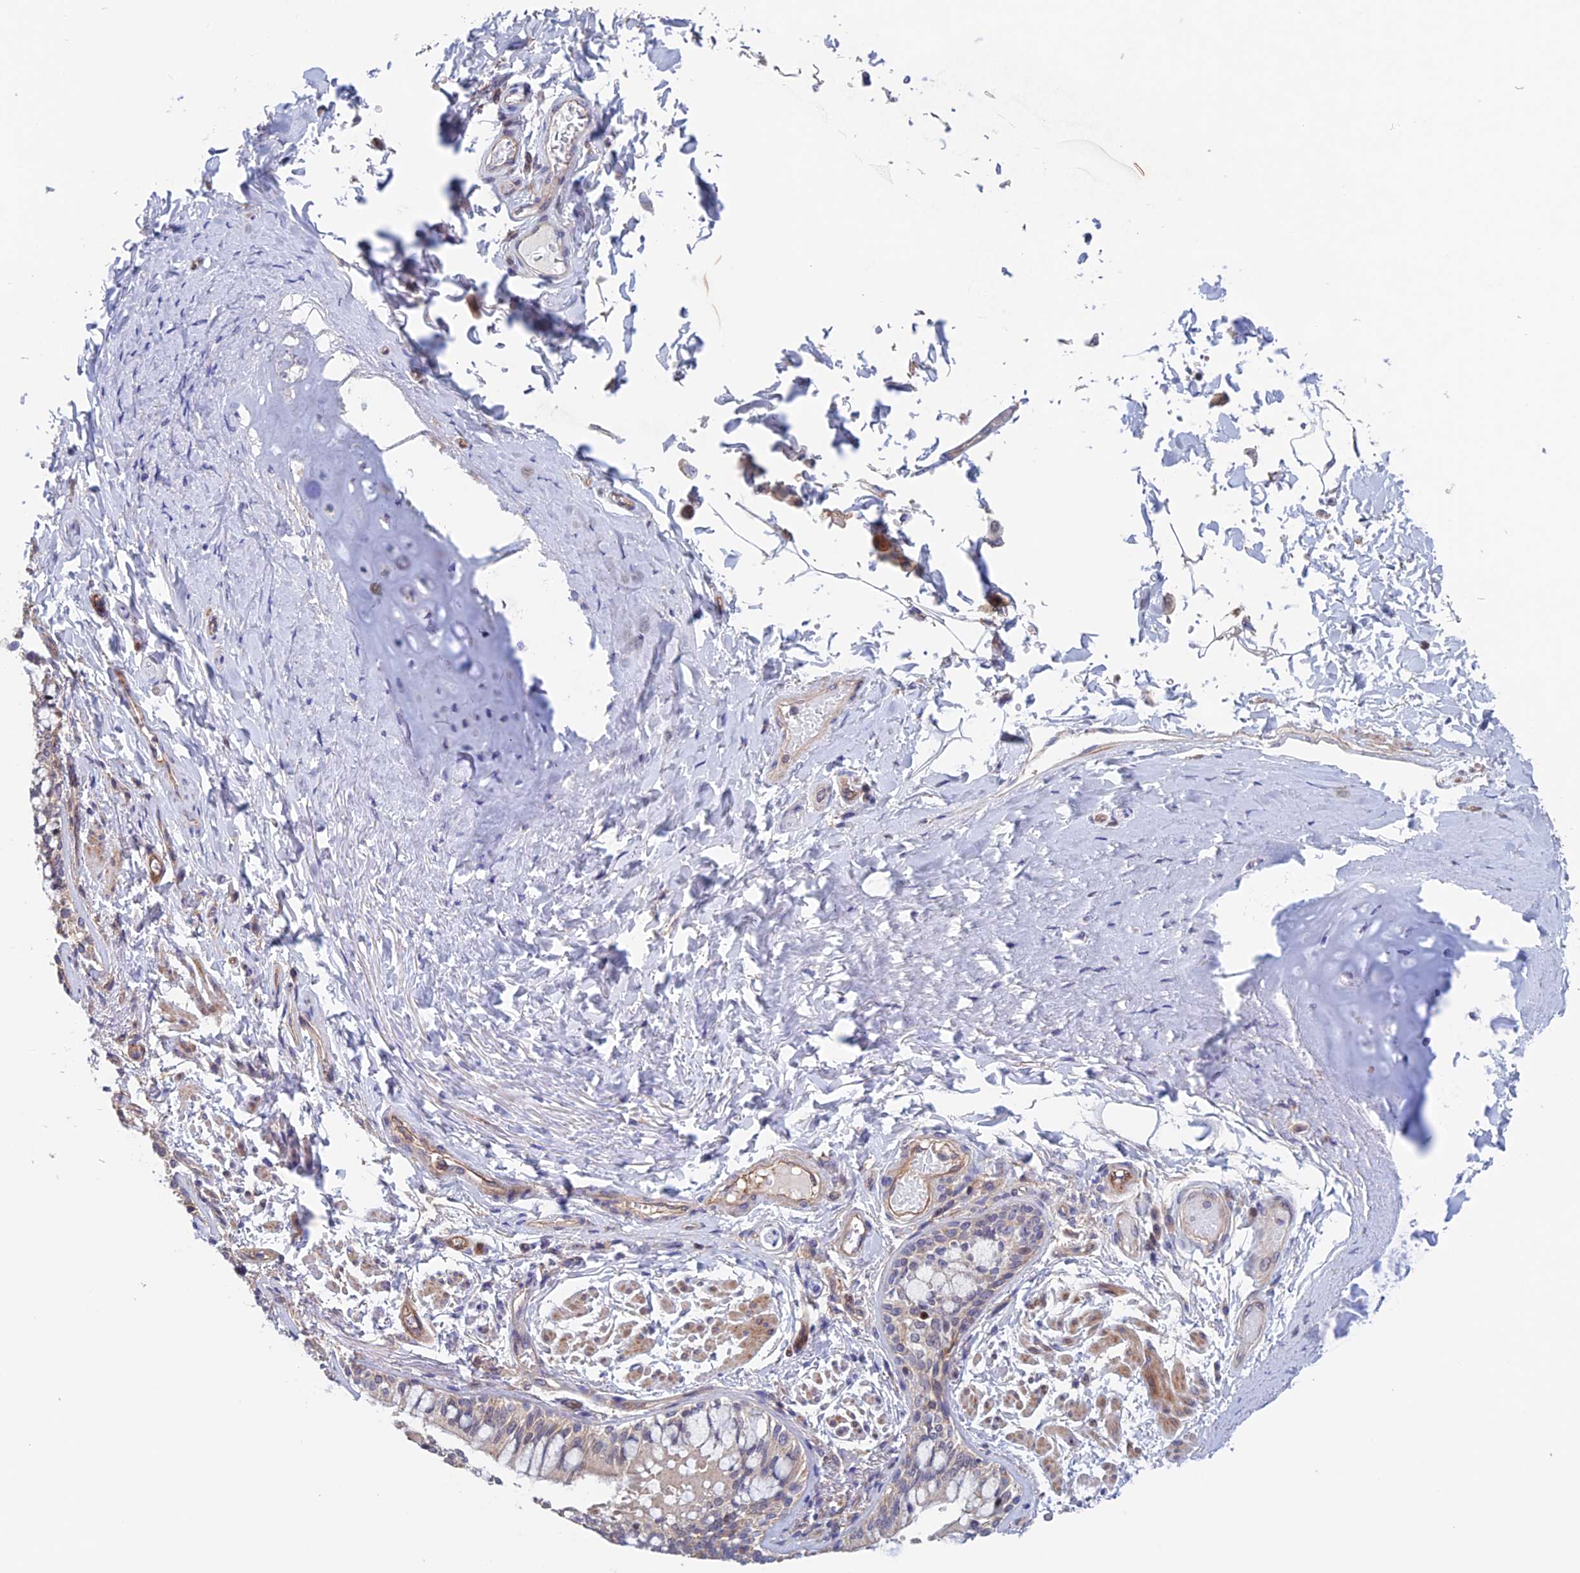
{"staining": {"intensity": "moderate", "quantity": "25%-75%", "location": "cytoplasmic/membranous"}, "tissue": "bronchus", "cell_type": "Respiratory epithelial cells", "image_type": "normal", "snomed": [{"axis": "morphology", "description": "Normal tissue, NOS"}, {"axis": "morphology", "description": "Inflammation, NOS"}, {"axis": "topography", "description": "Lung"}], "caption": "Immunohistochemistry (IHC) histopathology image of benign bronchus: bronchus stained using immunohistochemistry displays medium levels of moderate protein expression localized specifically in the cytoplasmic/membranous of respiratory epithelial cells, appearing as a cytoplasmic/membranous brown color.", "gene": "NUDT16L1", "patient": {"sex": "female", "age": 46}}